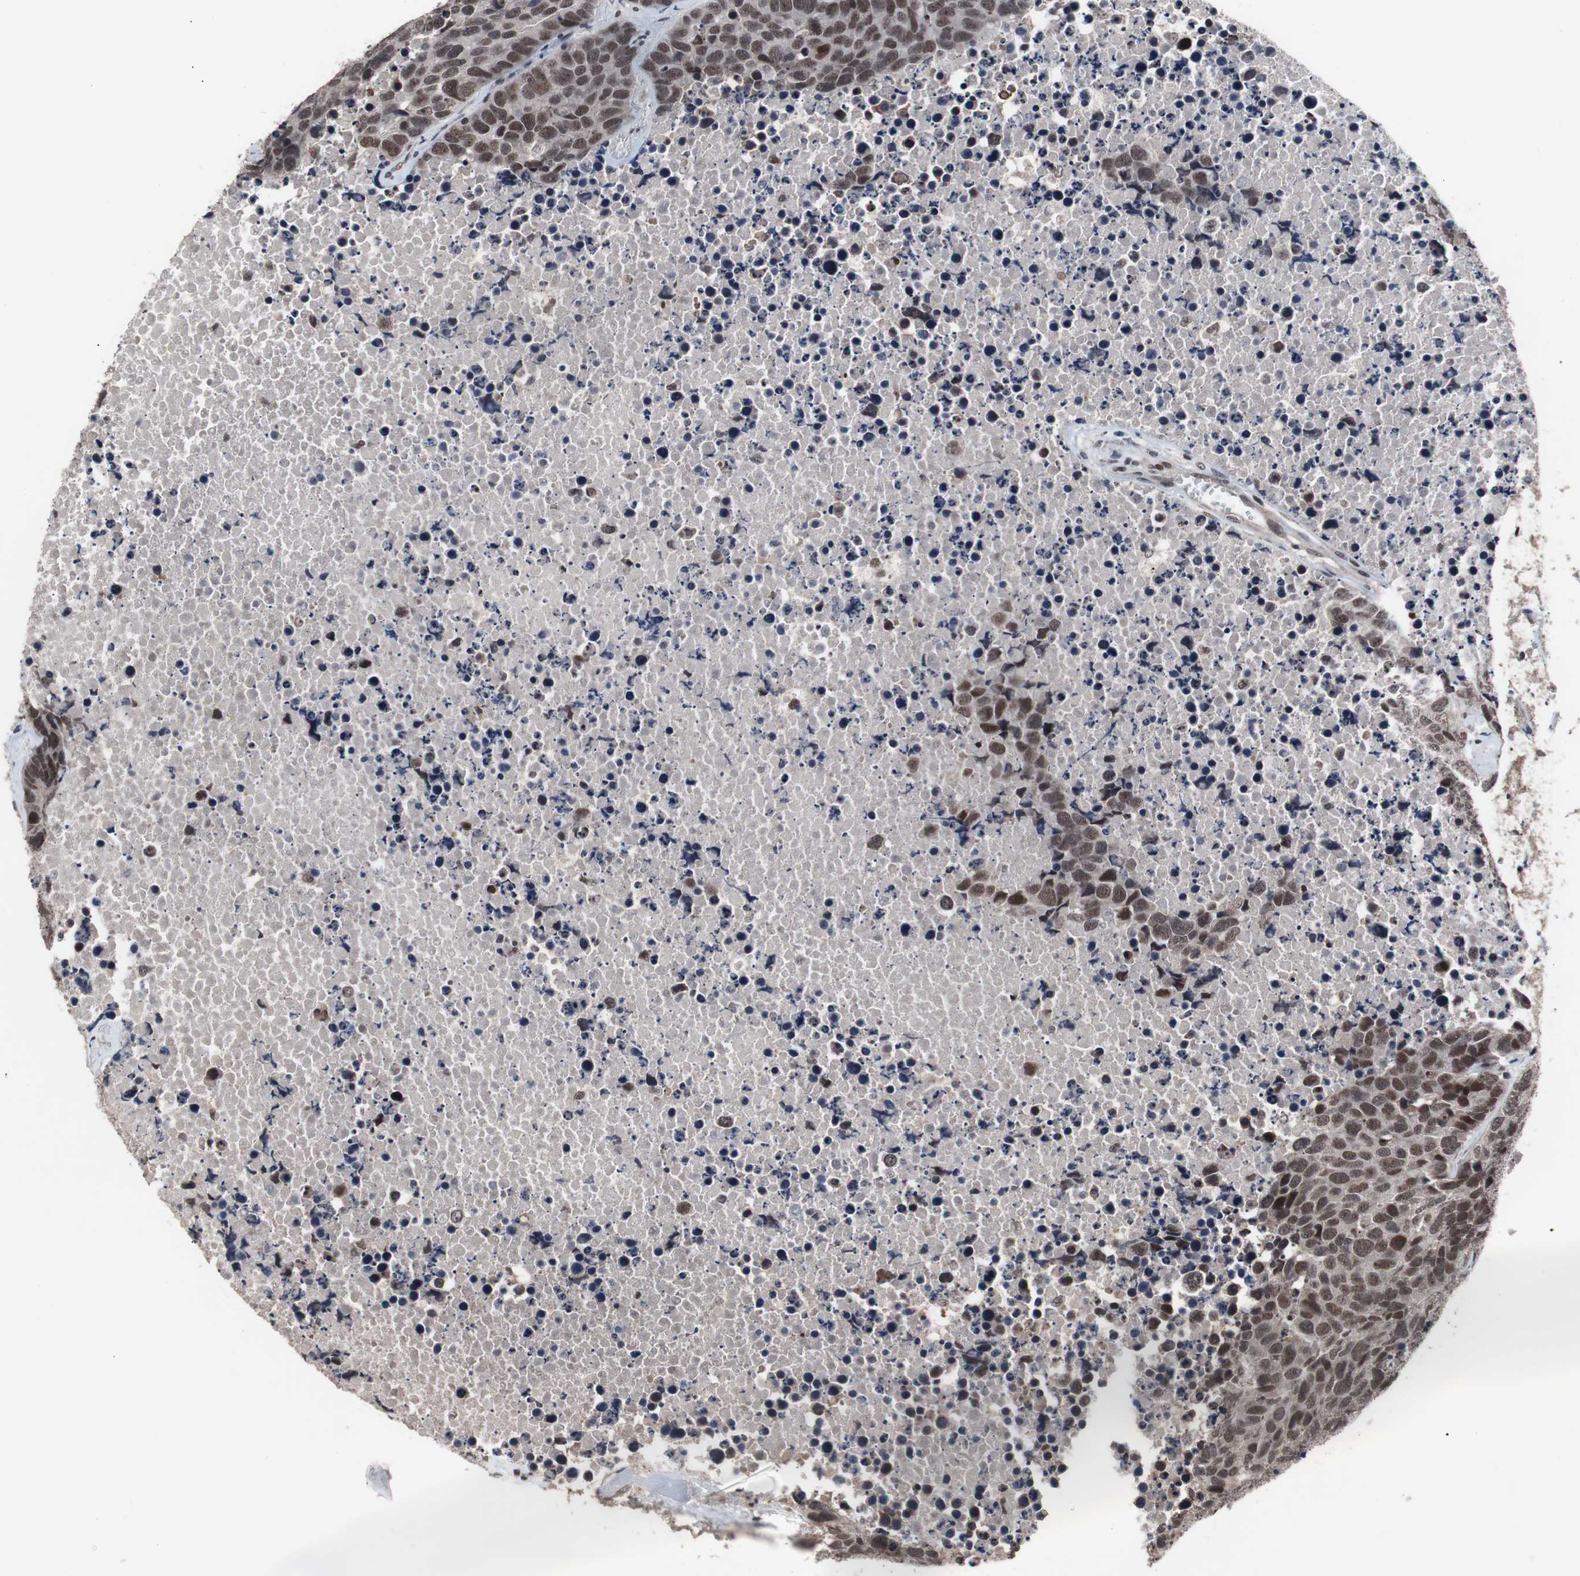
{"staining": {"intensity": "strong", "quantity": ">75%", "location": "nuclear"}, "tissue": "carcinoid", "cell_type": "Tumor cells", "image_type": "cancer", "snomed": [{"axis": "morphology", "description": "Carcinoid, malignant, NOS"}, {"axis": "topography", "description": "Lung"}], "caption": "The photomicrograph exhibits staining of malignant carcinoid, revealing strong nuclear protein expression (brown color) within tumor cells.", "gene": "GTF2F2", "patient": {"sex": "male", "age": 60}}